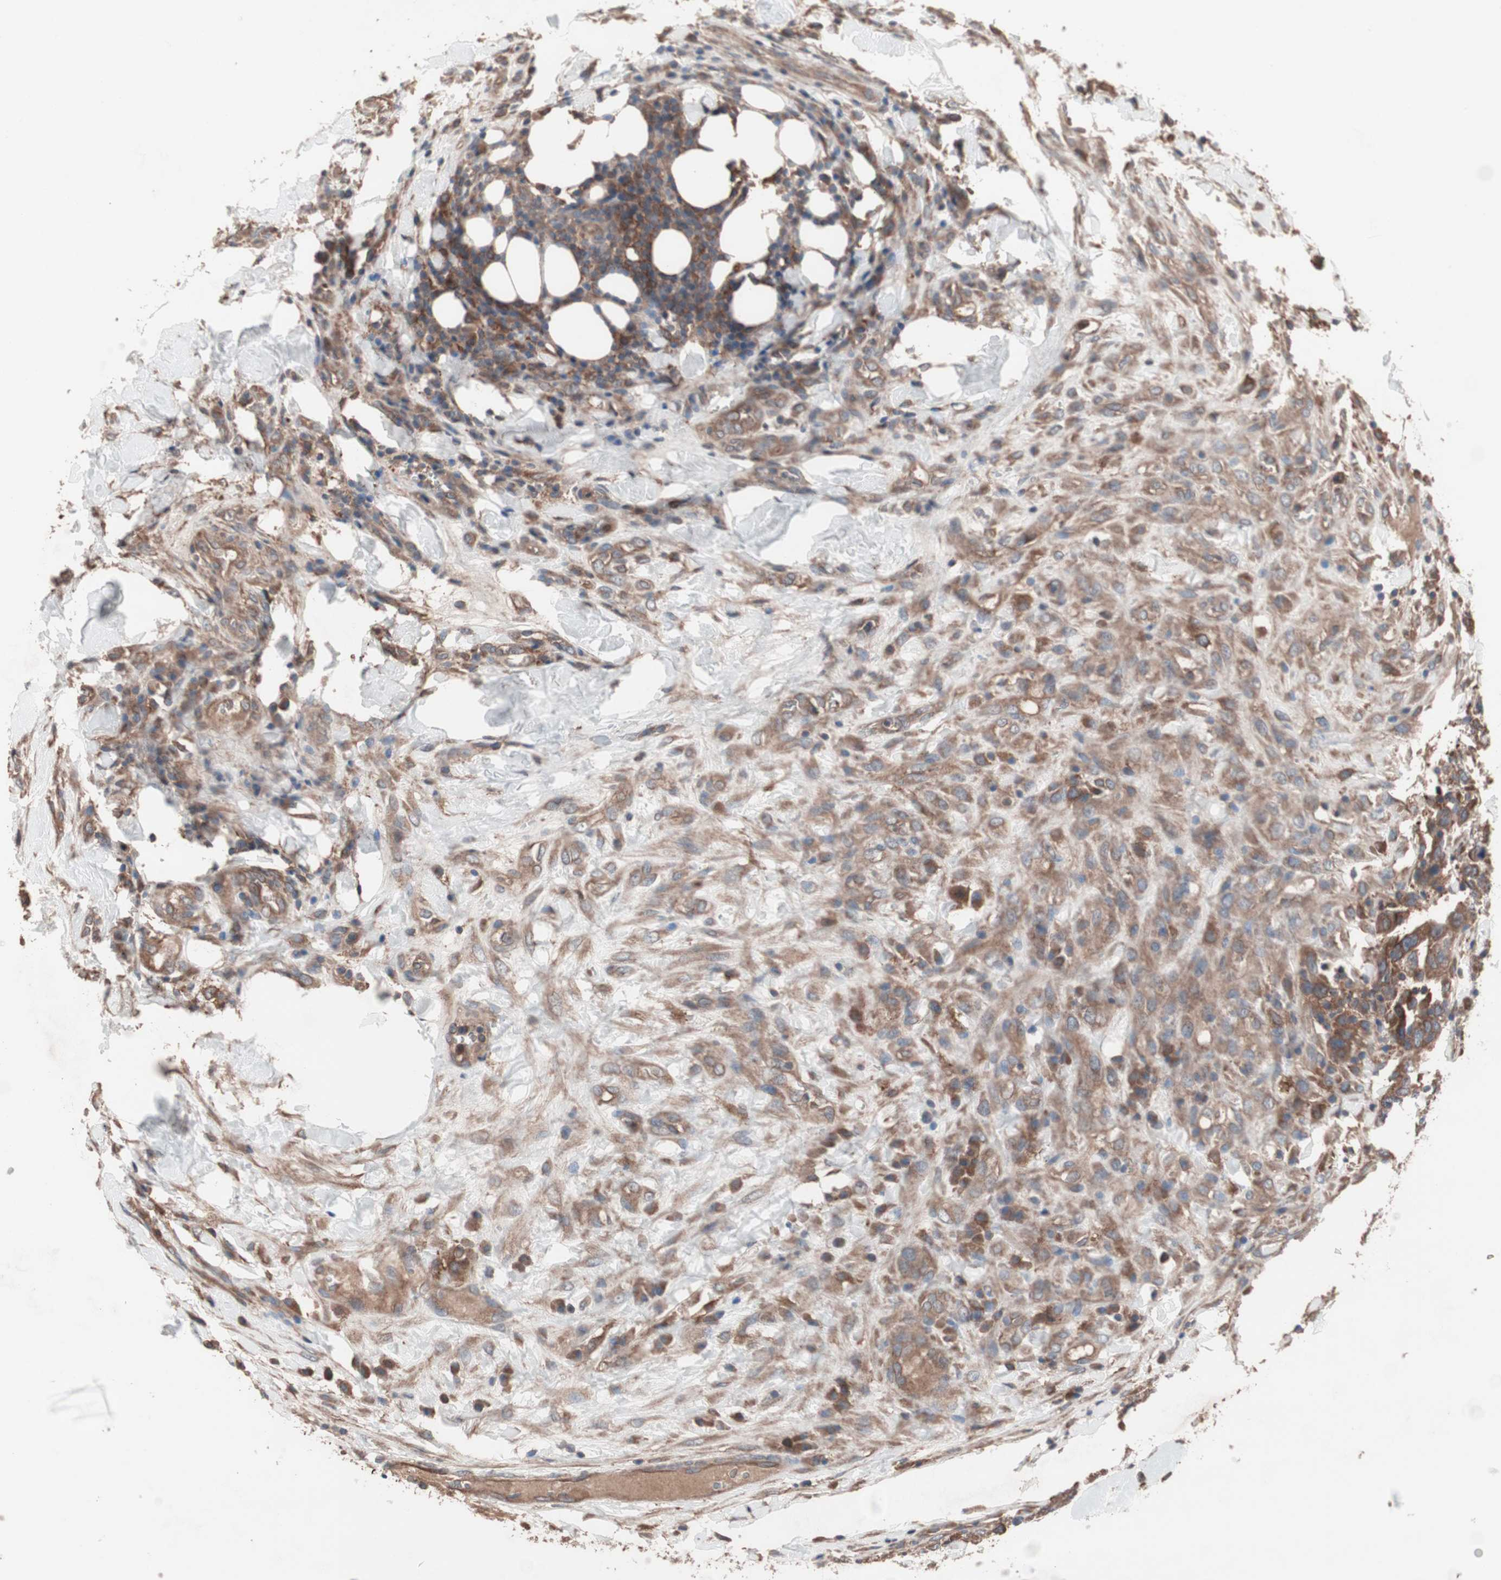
{"staining": {"intensity": "moderate", "quantity": ">75%", "location": "cytoplasmic/membranous"}, "tissue": "breast cancer", "cell_type": "Tumor cells", "image_type": "cancer", "snomed": [{"axis": "morphology", "description": "Duct carcinoma"}, {"axis": "topography", "description": "Breast"}], "caption": "This photomicrograph shows IHC staining of breast cancer (intraductal carcinoma), with medium moderate cytoplasmic/membranous staining in about >75% of tumor cells.", "gene": "ATG7", "patient": {"sex": "female", "age": 37}}